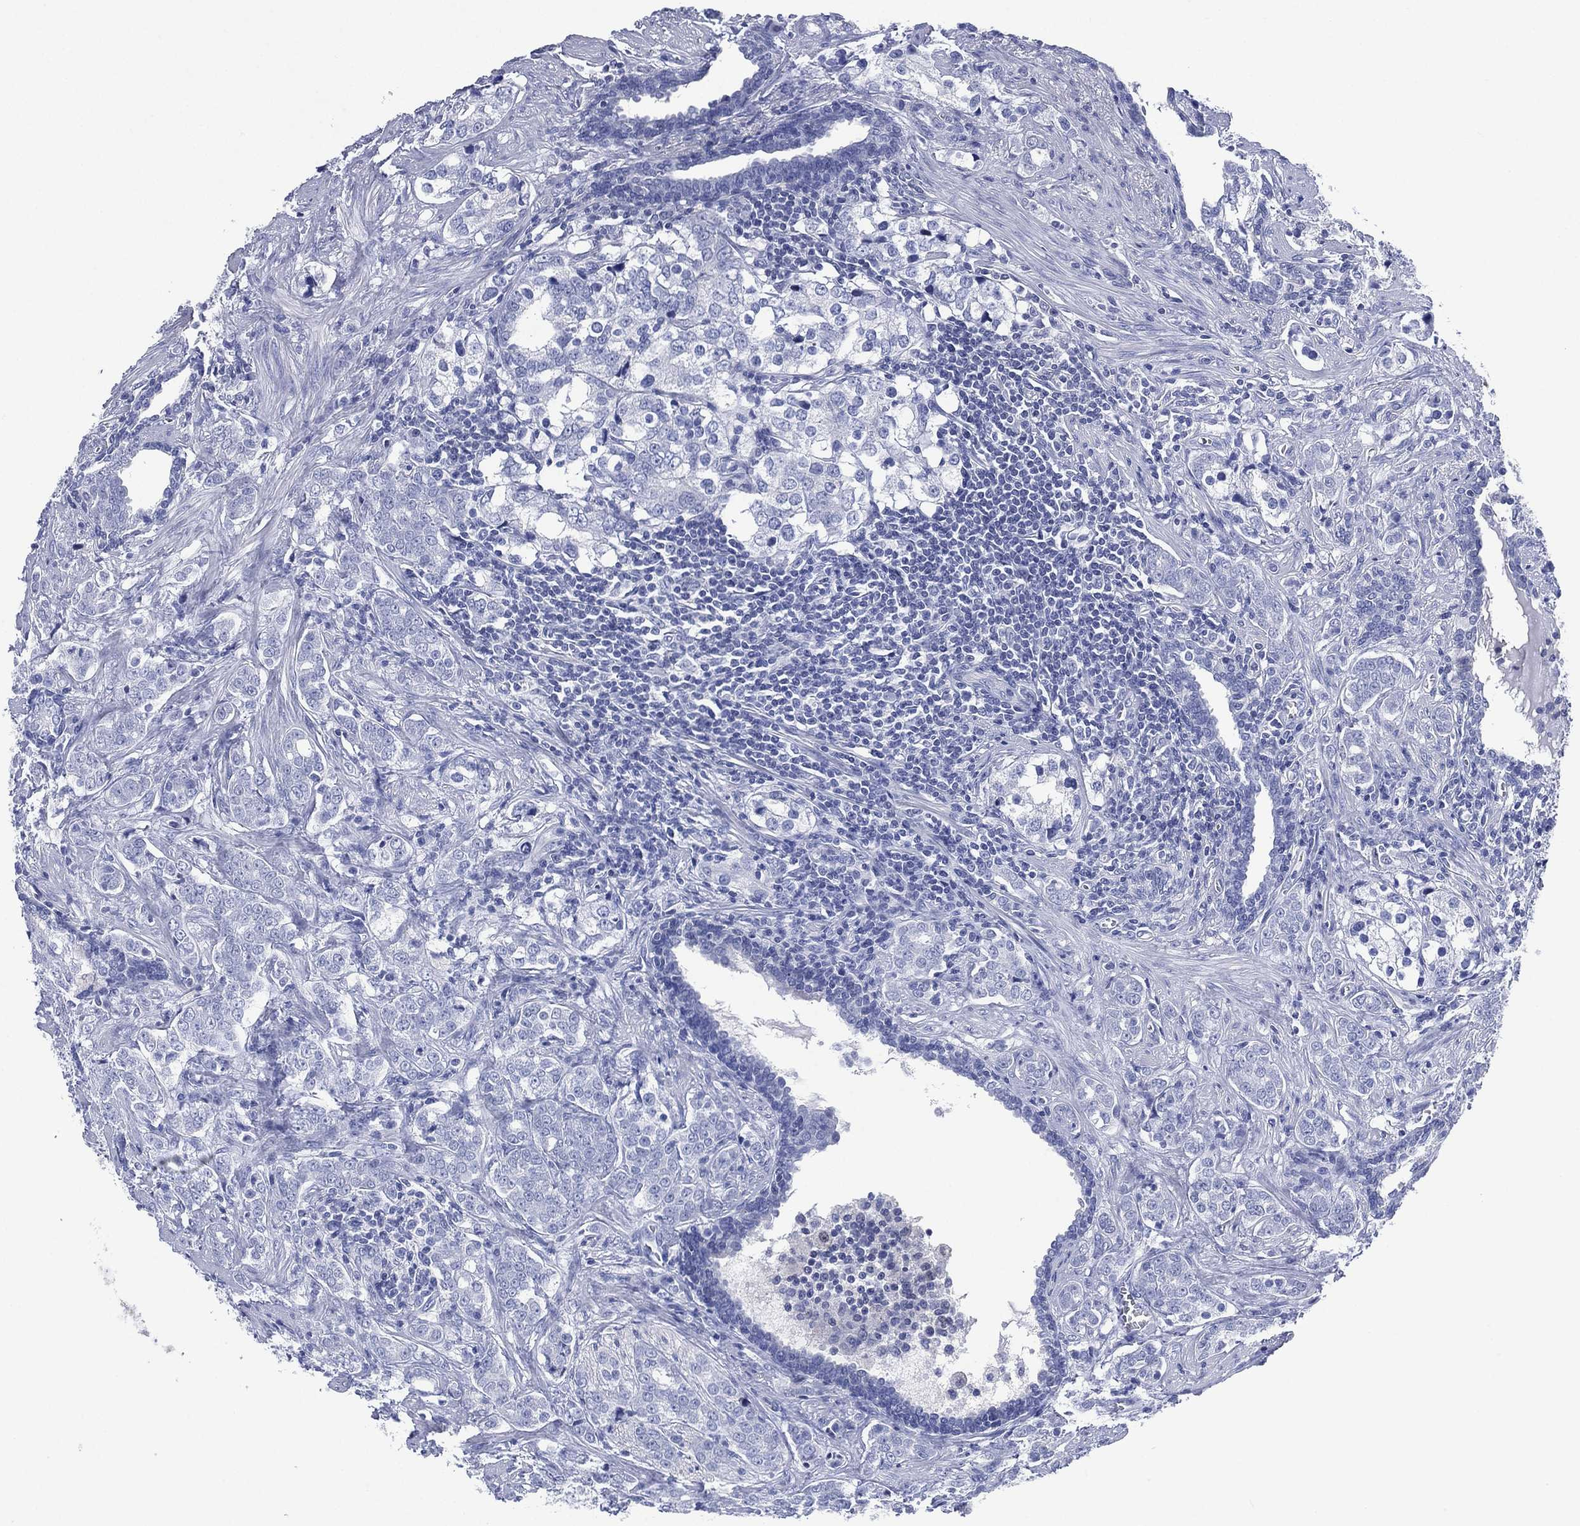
{"staining": {"intensity": "negative", "quantity": "none", "location": "none"}, "tissue": "prostate cancer", "cell_type": "Tumor cells", "image_type": "cancer", "snomed": [{"axis": "morphology", "description": "Adenocarcinoma, NOS"}, {"axis": "topography", "description": "Prostate and seminal vesicle, NOS"}], "caption": "There is no significant positivity in tumor cells of prostate adenocarcinoma.", "gene": "TMEM247", "patient": {"sex": "male", "age": 63}}